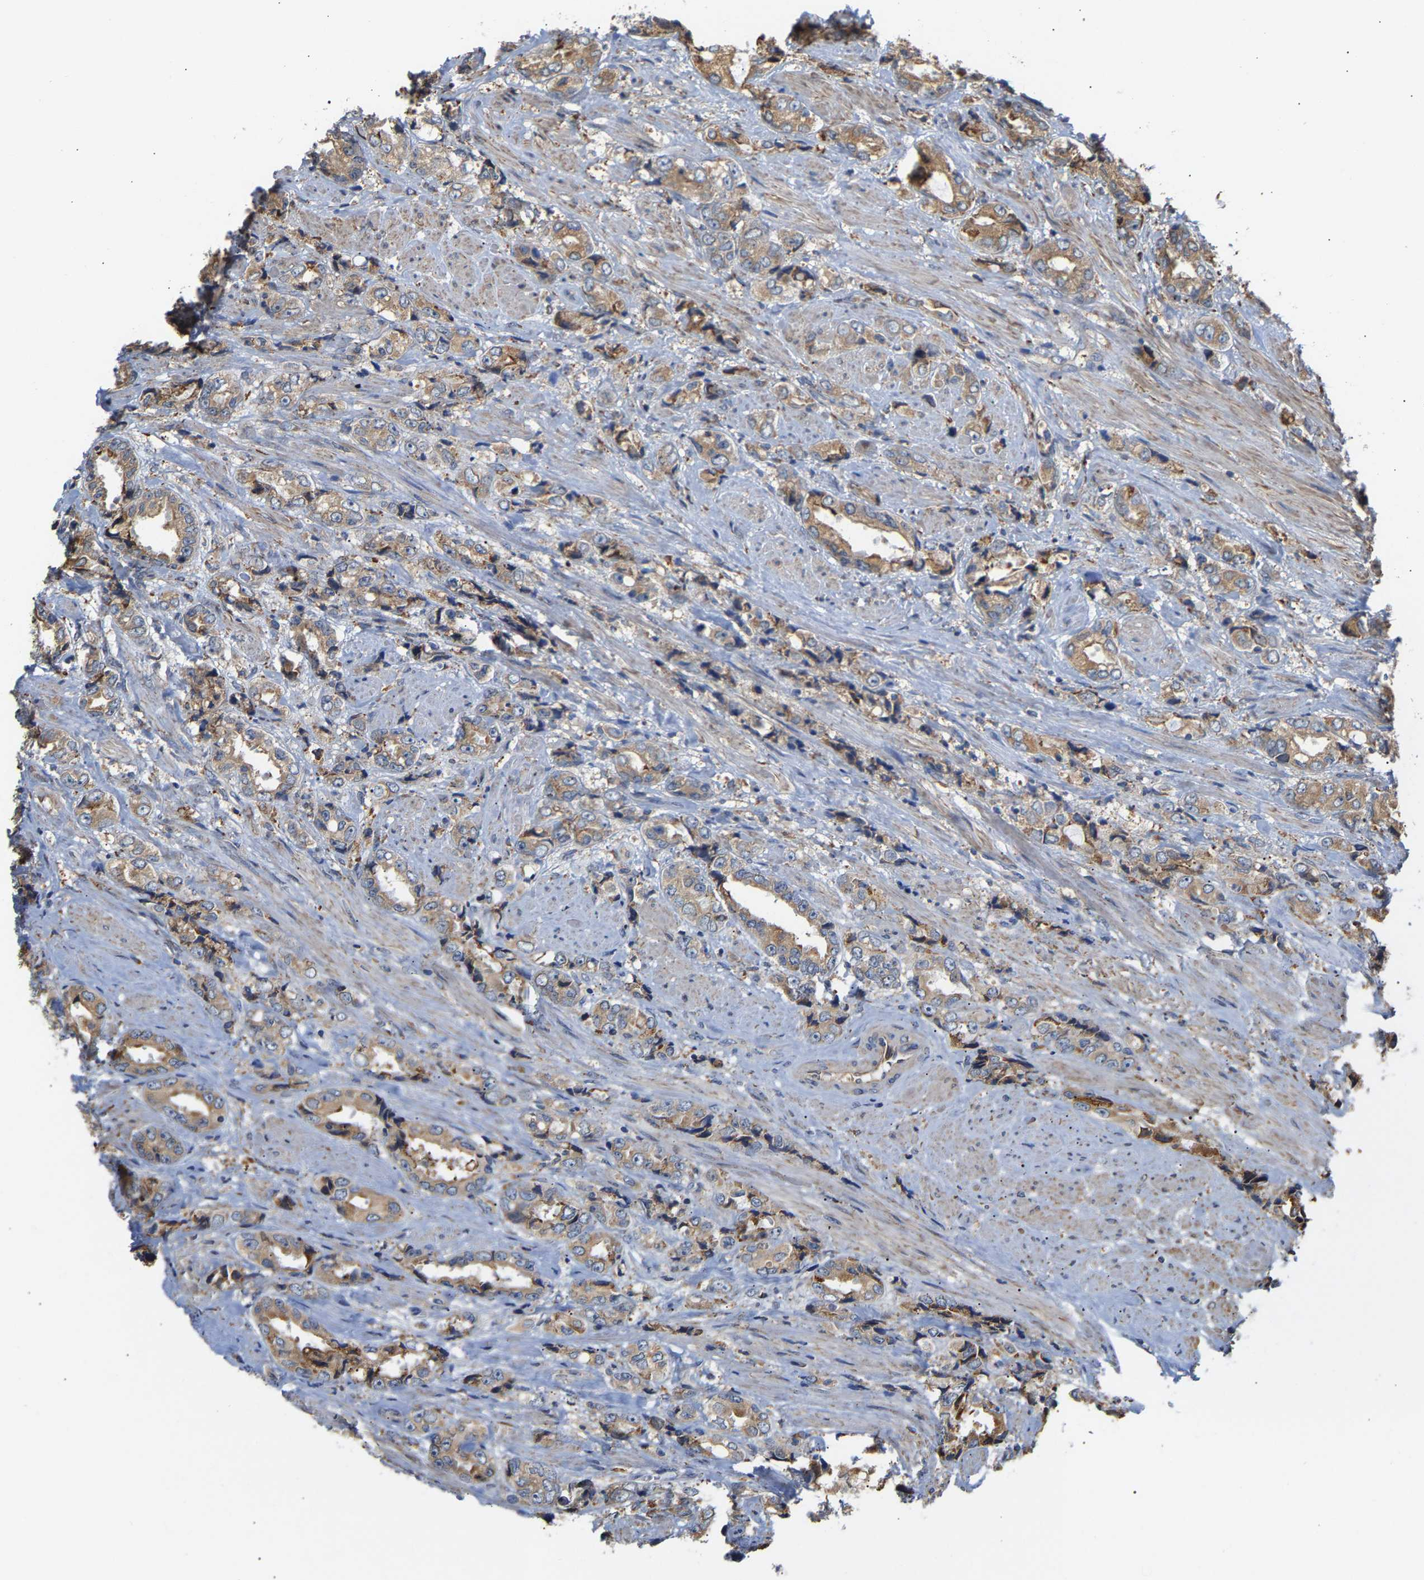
{"staining": {"intensity": "moderate", "quantity": ">75%", "location": "cytoplasmic/membranous"}, "tissue": "prostate cancer", "cell_type": "Tumor cells", "image_type": "cancer", "snomed": [{"axis": "morphology", "description": "Adenocarcinoma, High grade"}, {"axis": "topography", "description": "Prostate"}], "caption": "This micrograph exhibits immunohistochemistry staining of adenocarcinoma (high-grade) (prostate), with medium moderate cytoplasmic/membranous expression in about >75% of tumor cells.", "gene": "ARAP1", "patient": {"sex": "male", "age": 61}}